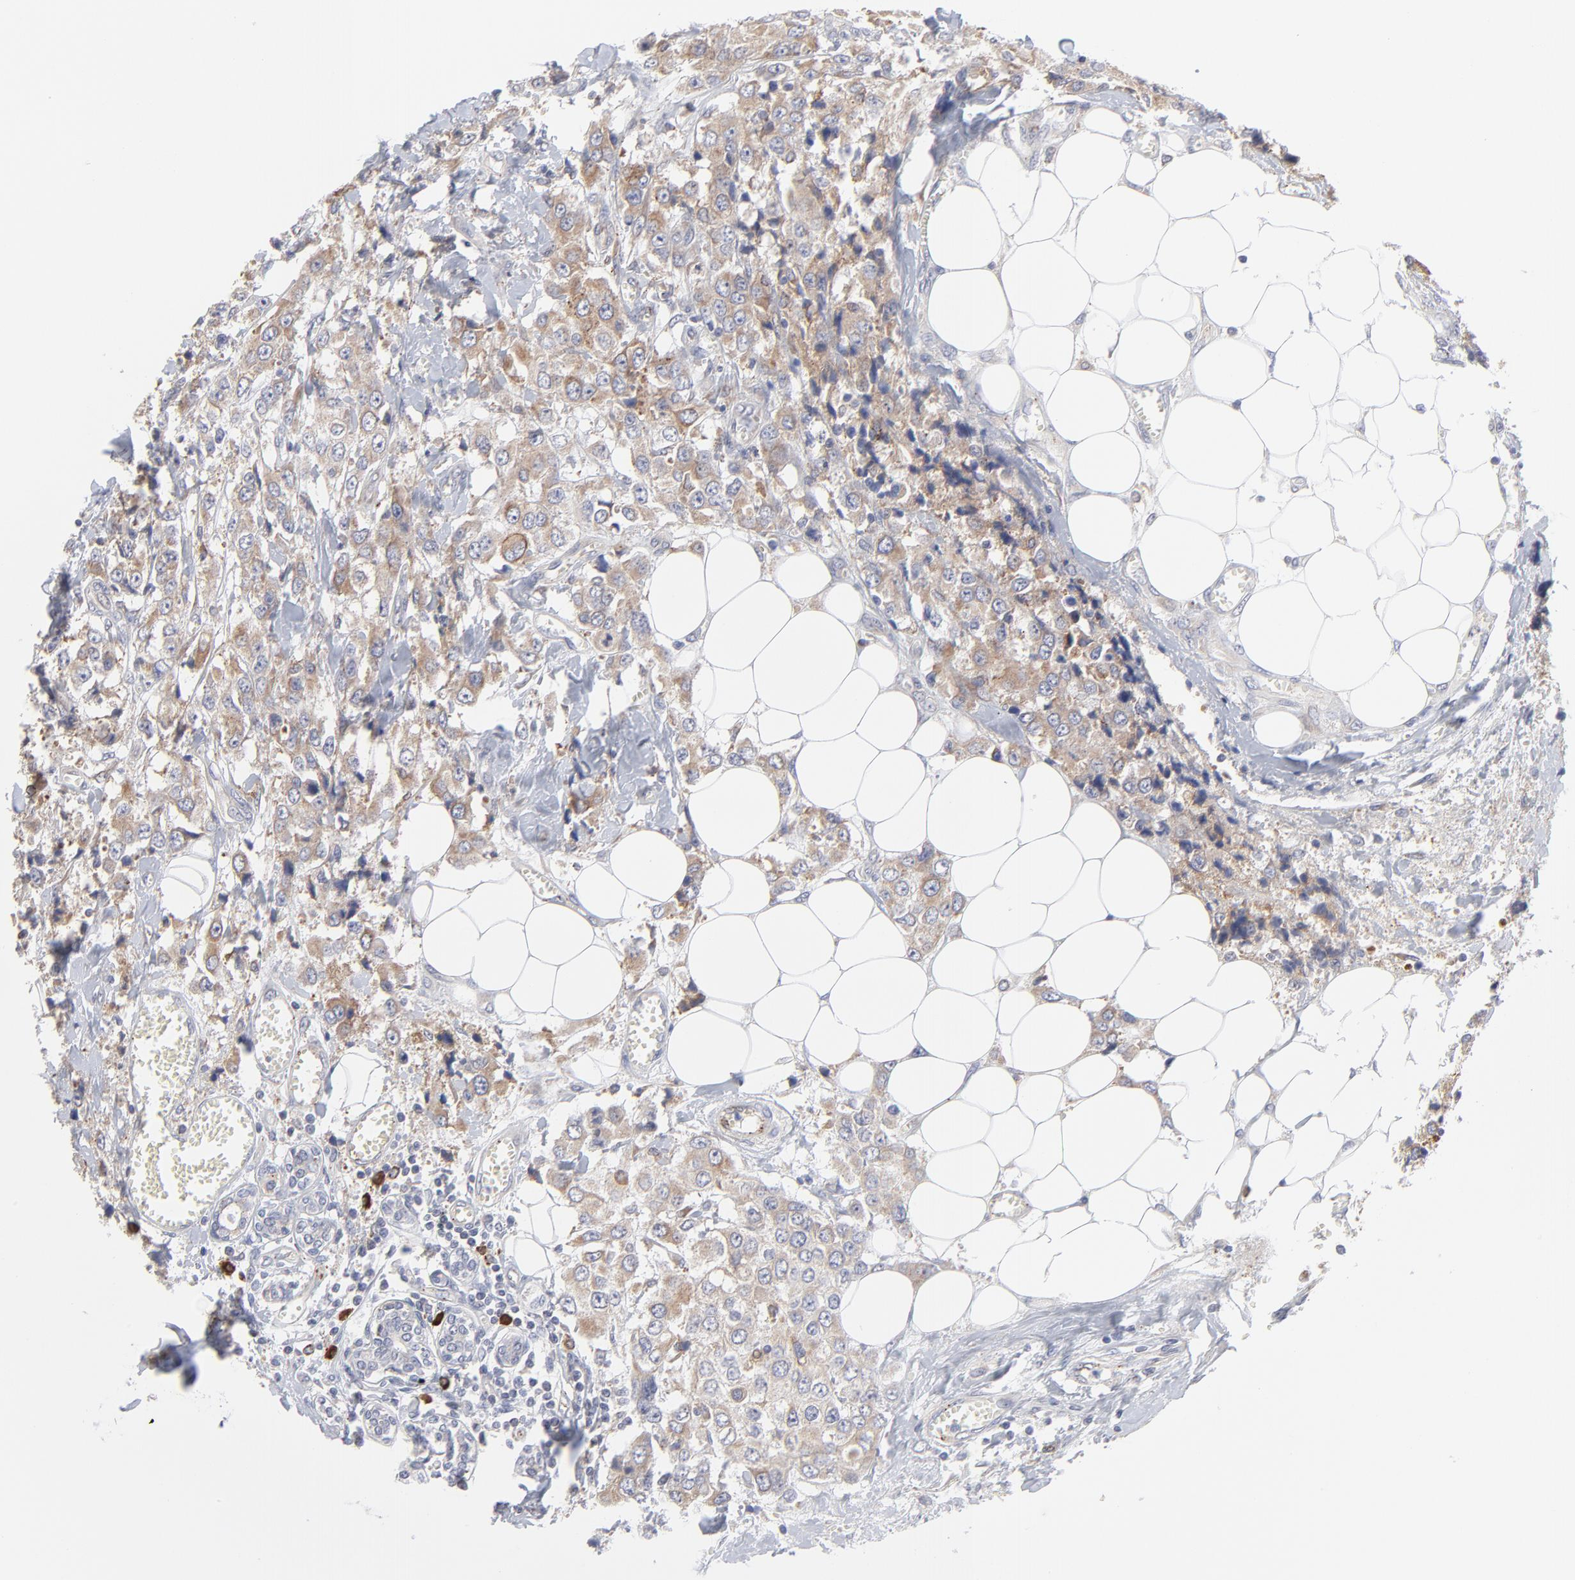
{"staining": {"intensity": "moderate", "quantity": "<25%", "location": "cytoplasmic/membranous"}, "tissue": "breast cancer", "cell_type": "Tumor cells", "image_type": "cancer", "snomed": [{"axis": "morphology", "description": "Duct carcinoma"}, {"axis": "topography", "description": "Breast"}], "caption": "Human infiltrating ductal carcinoma (breast) stained with a protein marker demonstrates moderate staining in tumor cells.", "gene": "TRIM22", "patient": {"sex": "female", "age": 58}}